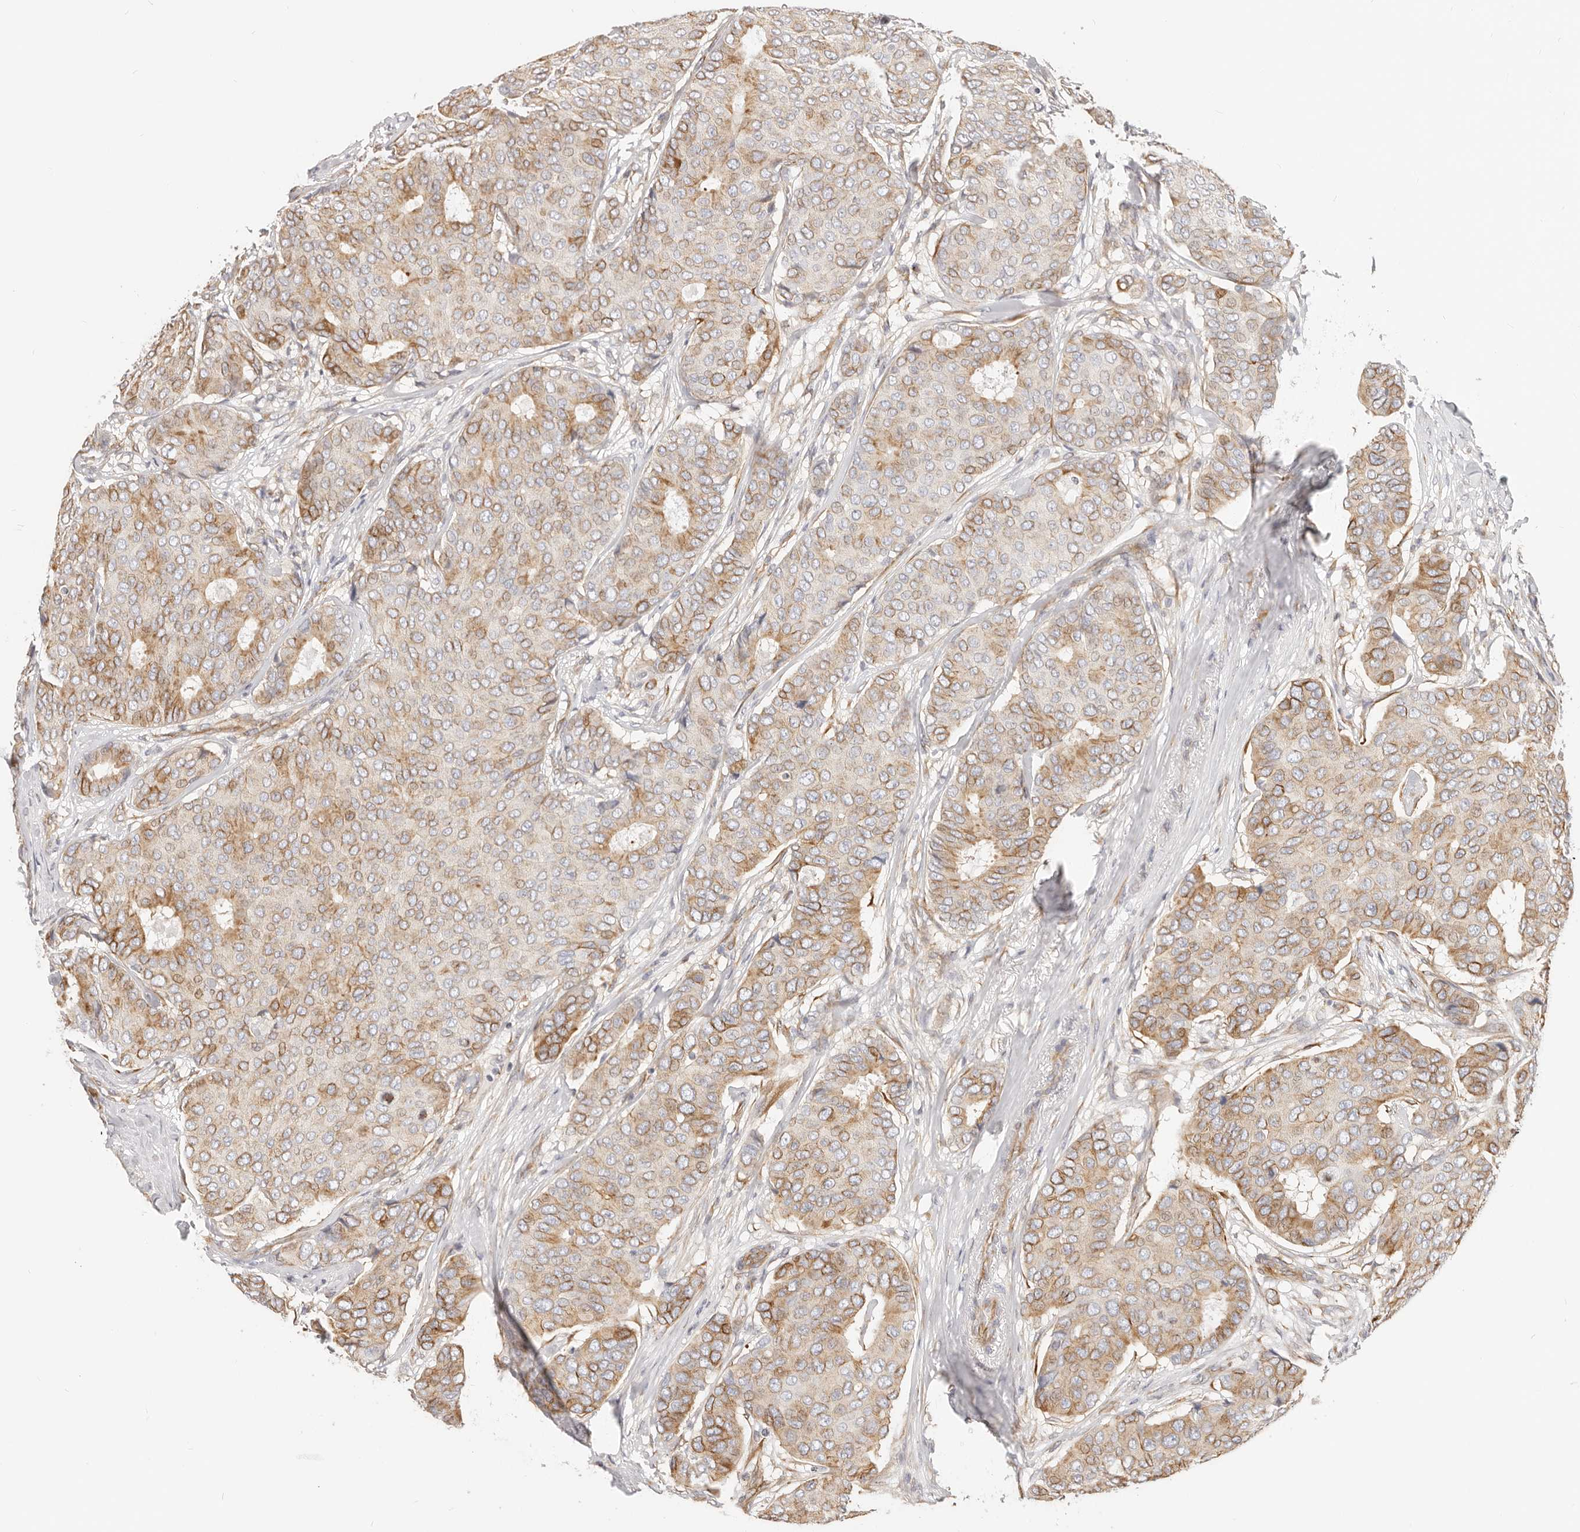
{"staining": {"intensity": "strong", "quantity": "25%-75%", "location": "cytoplasmic/membranous"}, "tissue": "breast cancer", "cell_type": "Tumor cells", "image_type": "cancer", "snomed": [{"axis": "morphology", "description": "Duct carcinoma"}, {"axis": "topography", "description": "Breast"}], "caption": "A histopathology image of breast cancer stained for a protein displays strong cytoplasmic/membranous brown staining in tumor cells. (DAB (3,3'-diaminobenzidine) IHC with brightfield microscopy, high magnification).", "gene": "DTNBP1", "patient": {"sex": "female", "age": 75}}